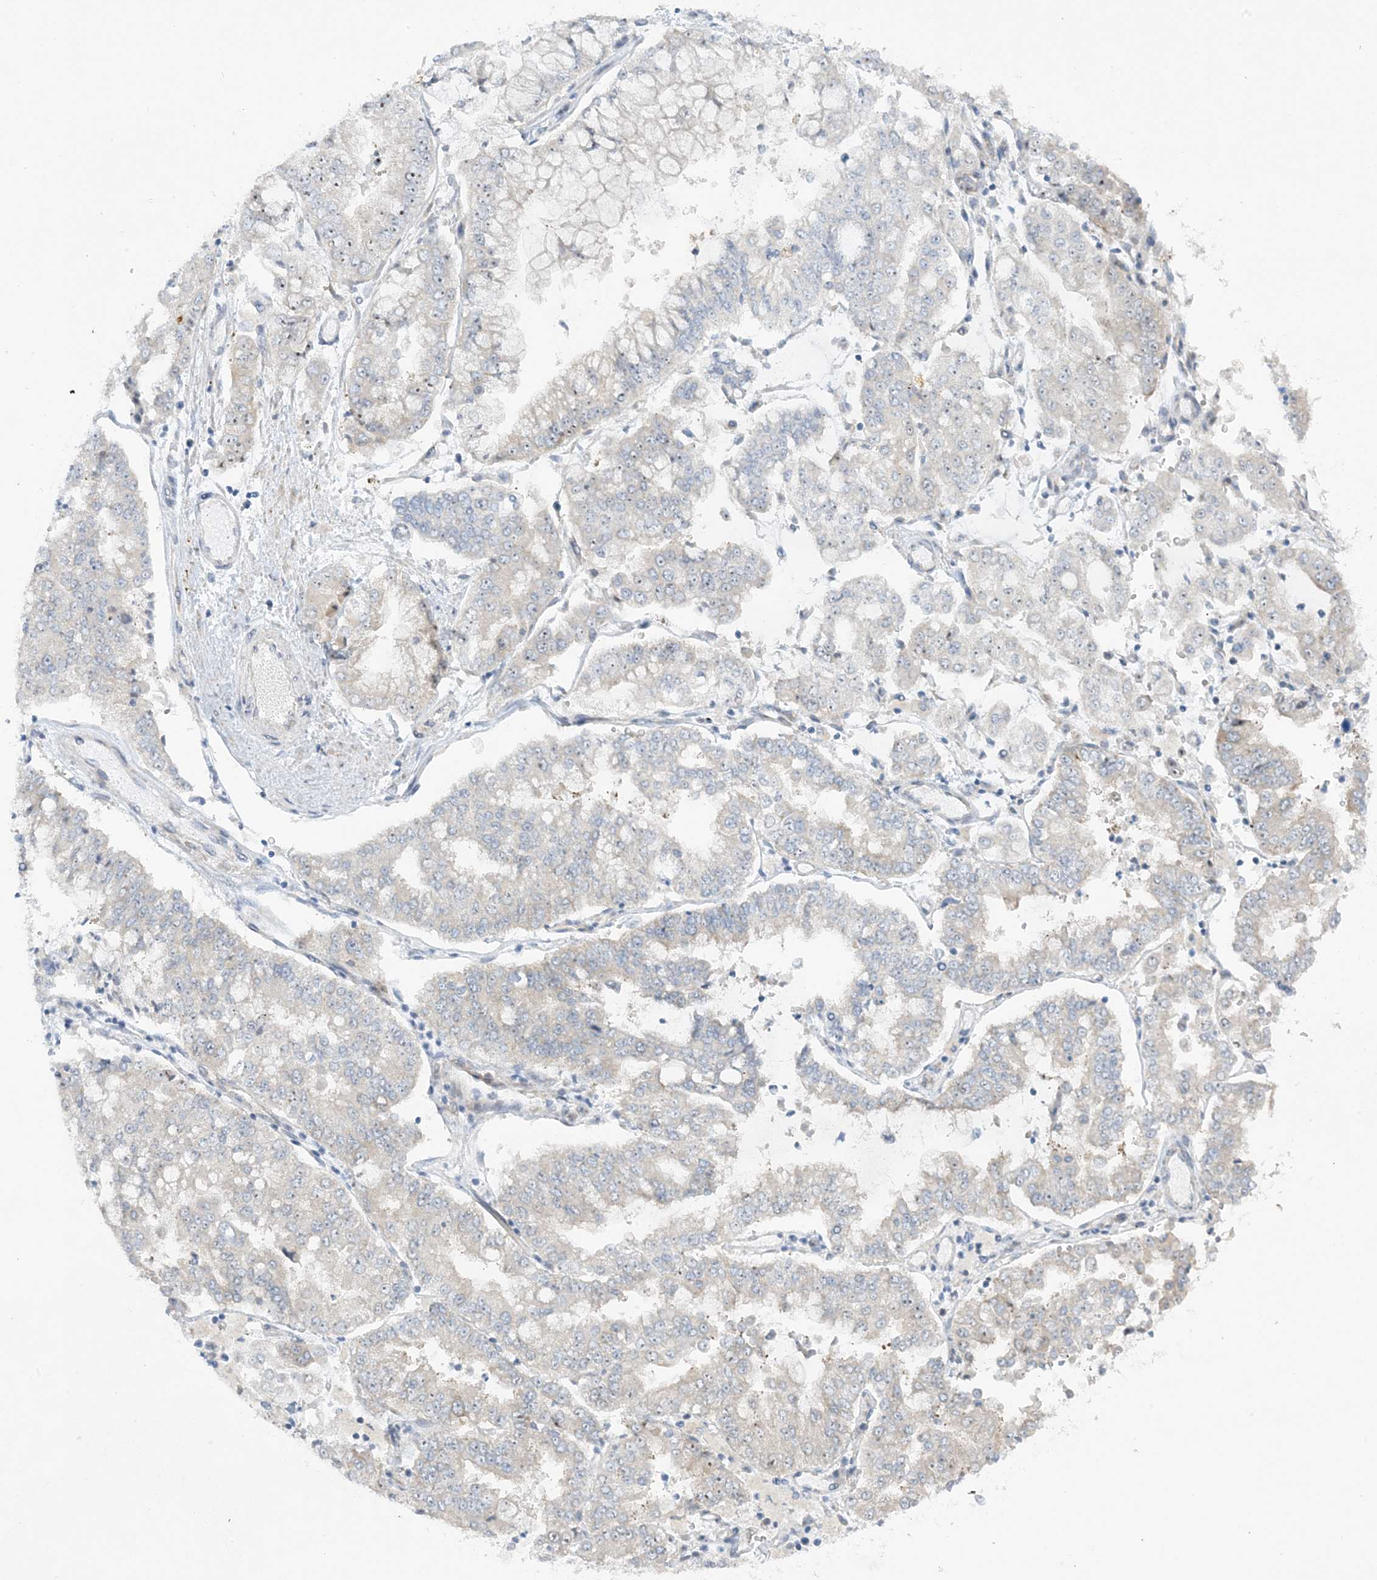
{"staining": {"intensity": "weak", "quantity": "<25%", "location": "nuclear"}, "tissue": "stomach cancer", "cell_type": "Tumor cells", "image_type": "cancer", "snomed": [{"axis": "morphology", "description": "Adenocarcinoma, NOS"}, {"axis": "topography", "description": "Stomach"}], "caption": "Tumor cells are negative for brown protein staining in adenocarcinoma (stomach).", "gene": "SCN3A", "patient": {"sex": "male", "age": 76}}